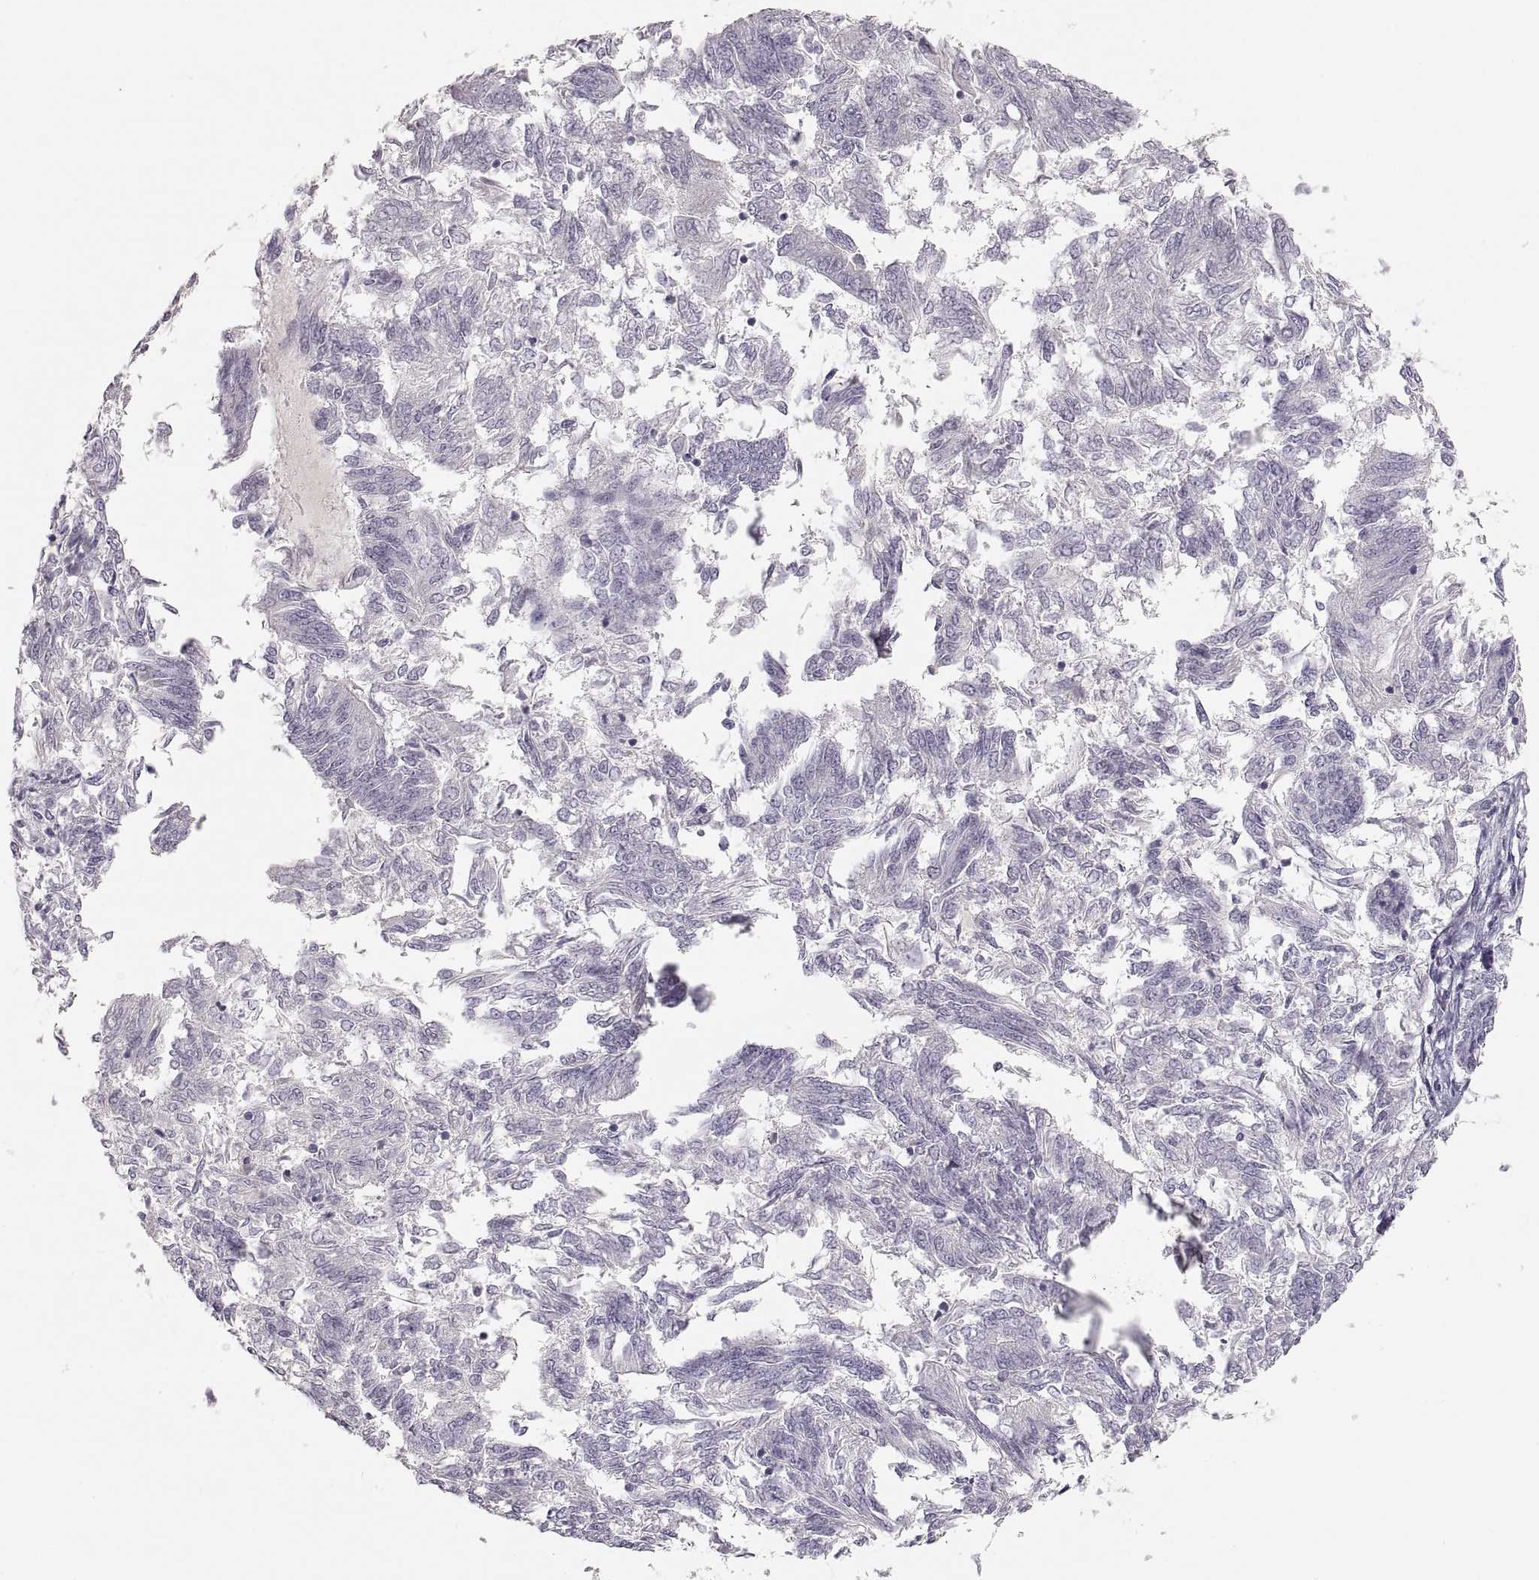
{"staining": {"intensity": "negative", "quantity": "none", "location": "none"}, "tissue": "endometrial cancer", "cell_type": "Tumor cells", "image_type": "cancer", "snomed": [{"axis": "morphology", "description": "Adenocarcinoma, NOS"}, {"axis": "topography", "description": "Endometrium"}], "caption": "Tumor cells are negative for protein expression in human endometrial cancer. (DAB (3,3'-diaminobenzidine) immunohistochemistry (IHC) visualized using brightfield microscopy, high magnification).", "gene": "PCSK2", "patient": {"sex": "female", "age": 58}}